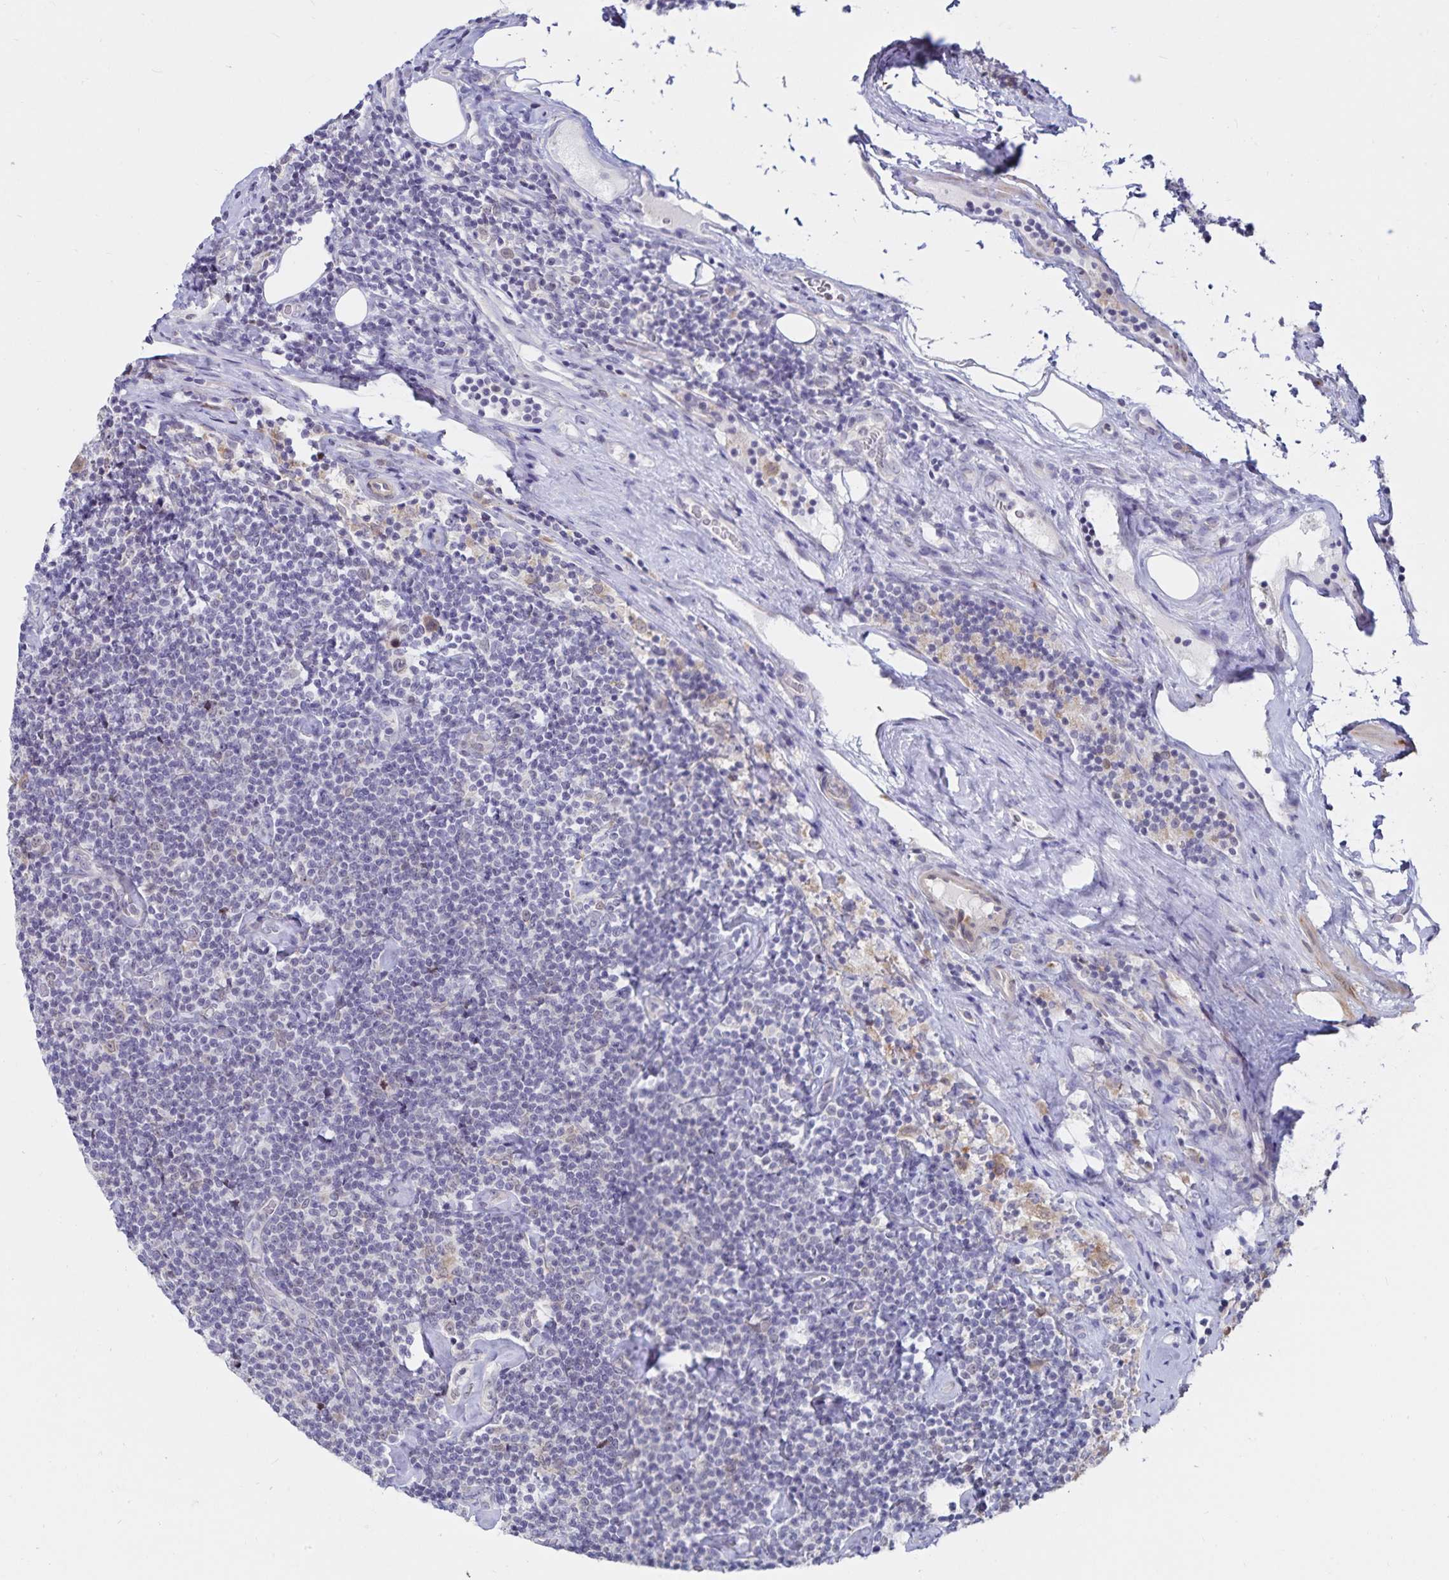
{"staining": {"intensity": "negative", "quantity": "none", "location": "none"}, "tissue": "lymphoma", "cell_type": "Tumor cells", "image_type": "cancer", "snomed": [{"axis": "morphology", "description": "Malignant lymphoma, non-Hodgkin's type, Low grade"}, {"axis": "topography", "description": "Lymph node"}], "caption": "This is an immunohistochemistry (IHC) photomicrograph of human lymphoma. There is no expression in tumor cells.", "gene": "ATP2A2", "patient": {"sex": "male", "age": 81}}